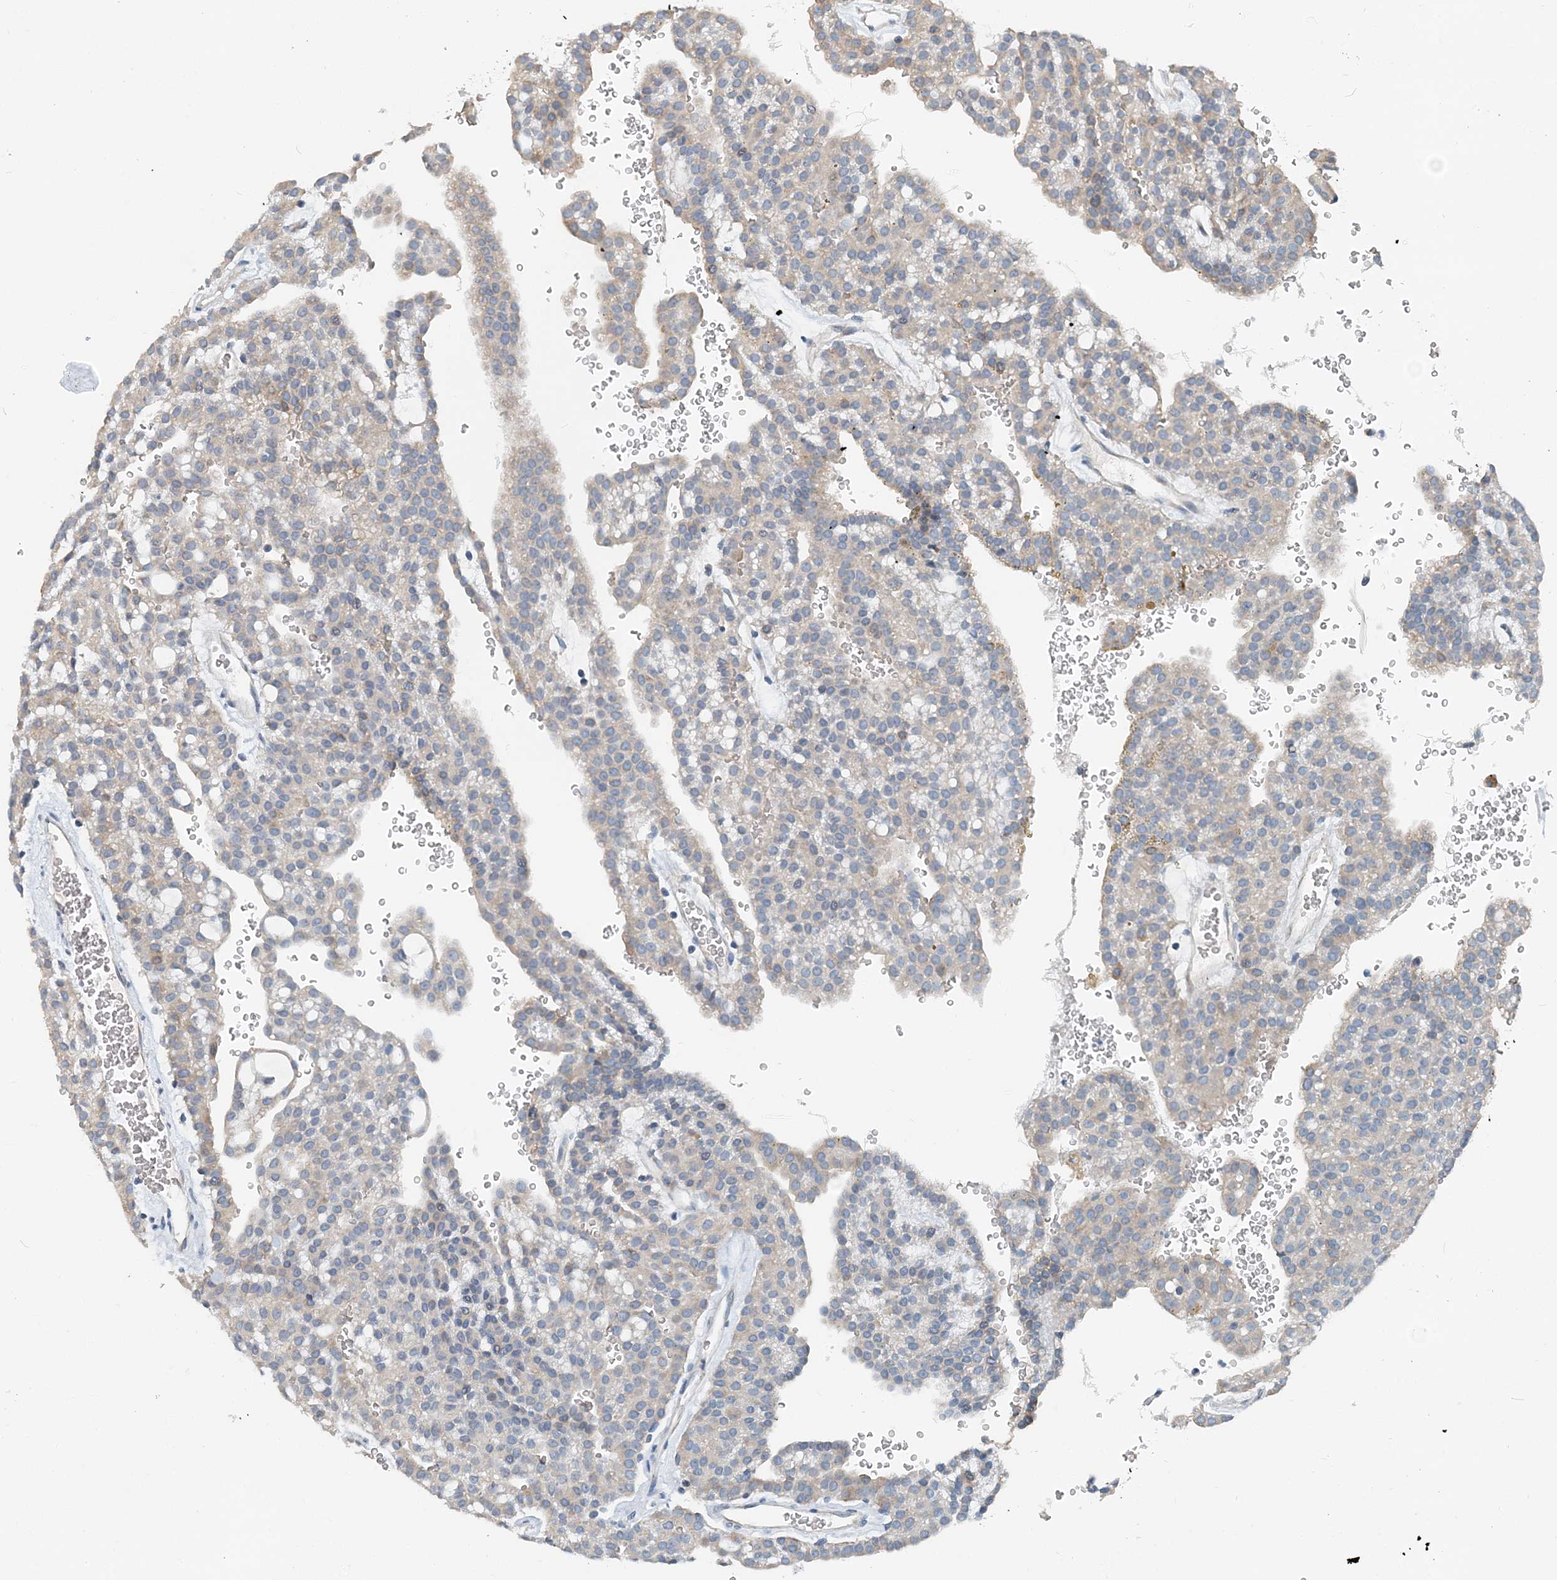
{"staining": {"intensity": "negative", "quantity": "none", "location": "none"}, "tissue": "renal cancer", "cell_type": "Tumor cells", "image_type": "cancer", "snomed": [{"axis": "morphology", "description": "Adenocarcinoma, NOS"}, {"axis": "topography", "description": "Kidney"}], "caption": "The photomicrograph exhibits no significant staining in tumor cells of renal cancer. Brightfield microscopy of immunohistochemistry (IHC) stained with DAB (brown) and hematoxylin (blue), captured at high magnification.", "gene": "EEF1A2", "patient": {"sex": "male", "age": 63}}